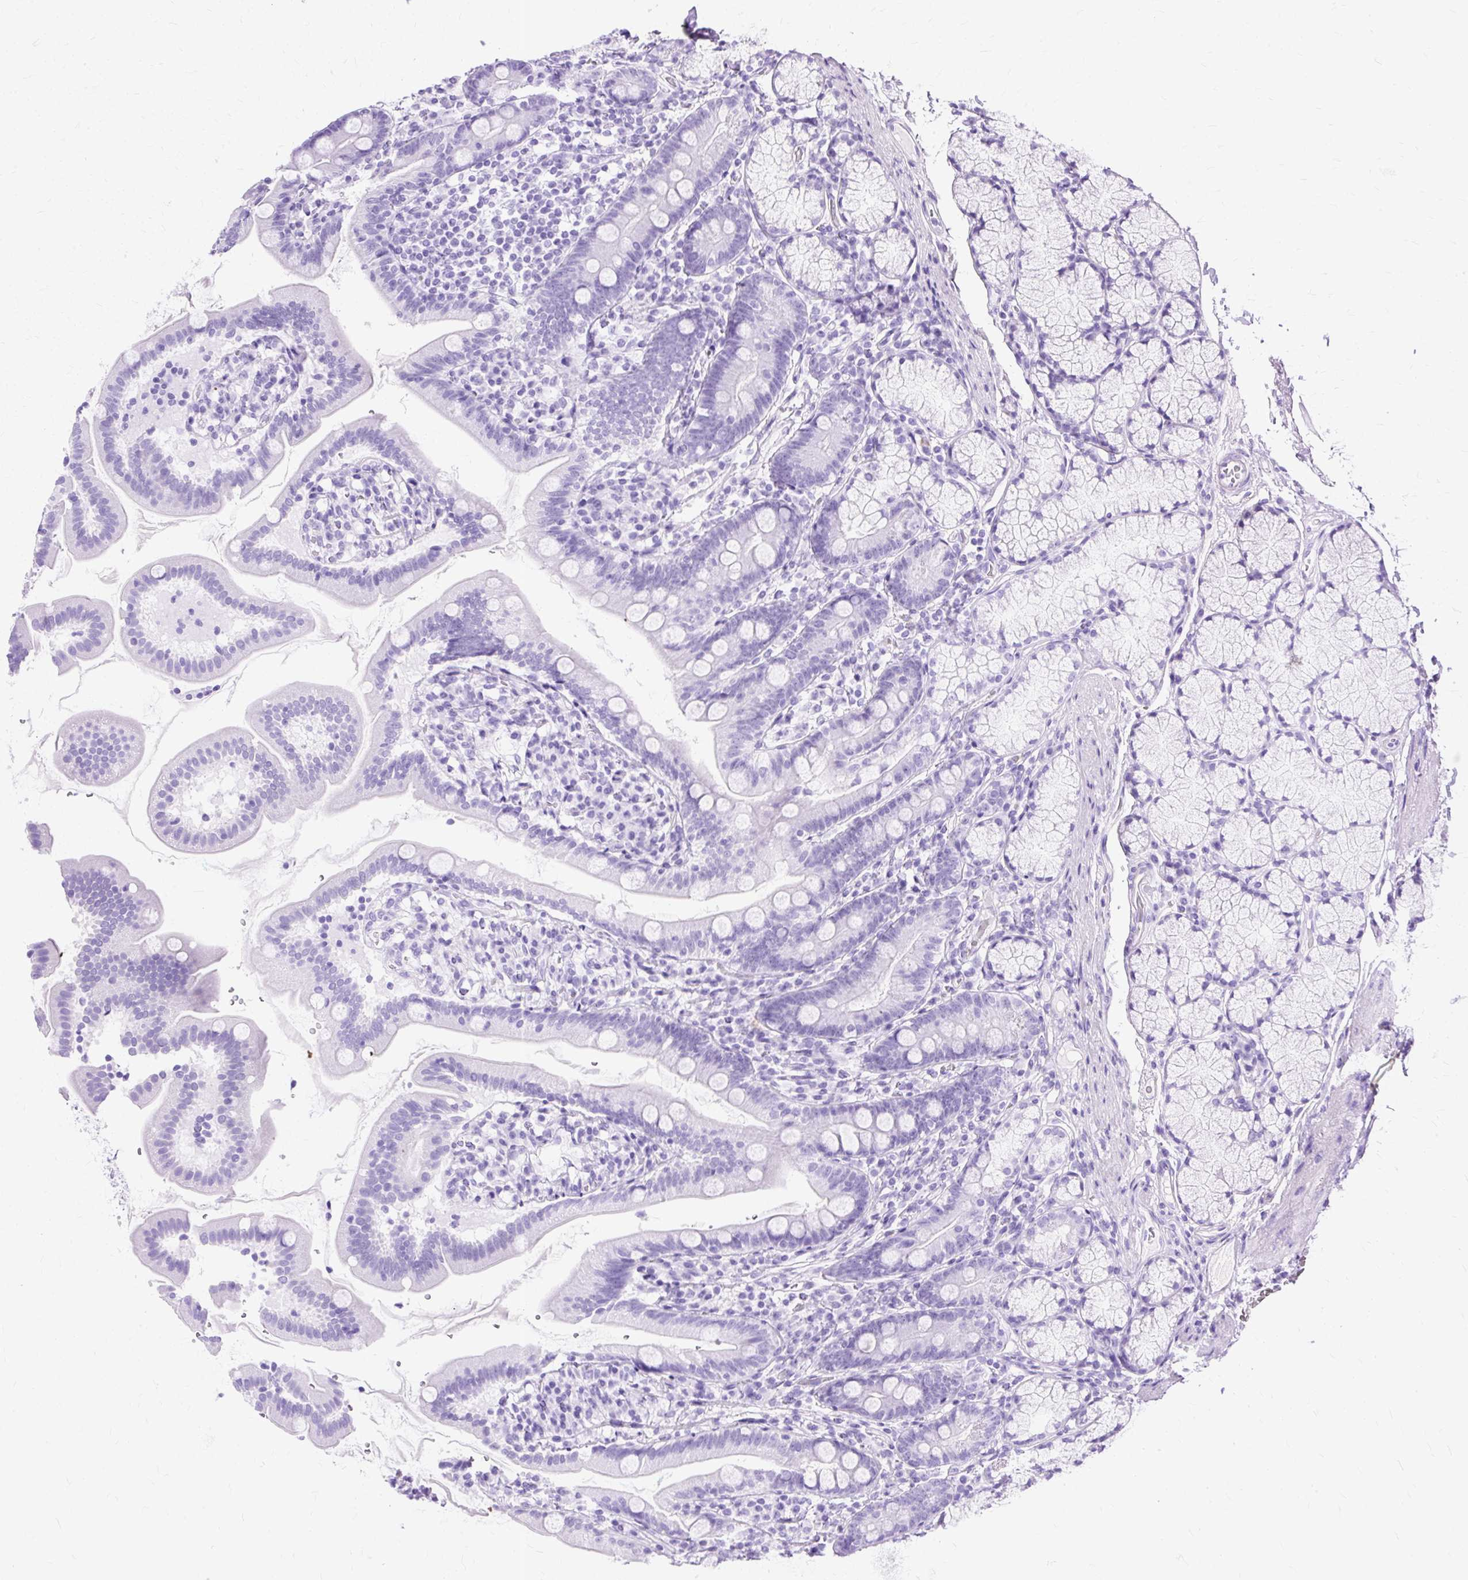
{"staining": {"intensity": "negative", "quantity": "none", "location": "none"}, "tissue": "duodenum", "cell_type": "Glandular cells", "image_type": "normal", "snomed": [{"axis": "morphology", "description": "Normal tissue, NOS"}, {"axis": "topography", "description": "Duodenum"}], "caption": "An immunohistochemistry (IHC) photomicrograph of unremarkable duodenum is shown. There is no staining in glandular cells of duodenum. (DAB (3,3'-diaminobenzidine) immunohistochemistry (IHC) with hematoxylin counter stain).", "gene": "SLC8A2", "patient": {"sex": "female", "age": 67}}